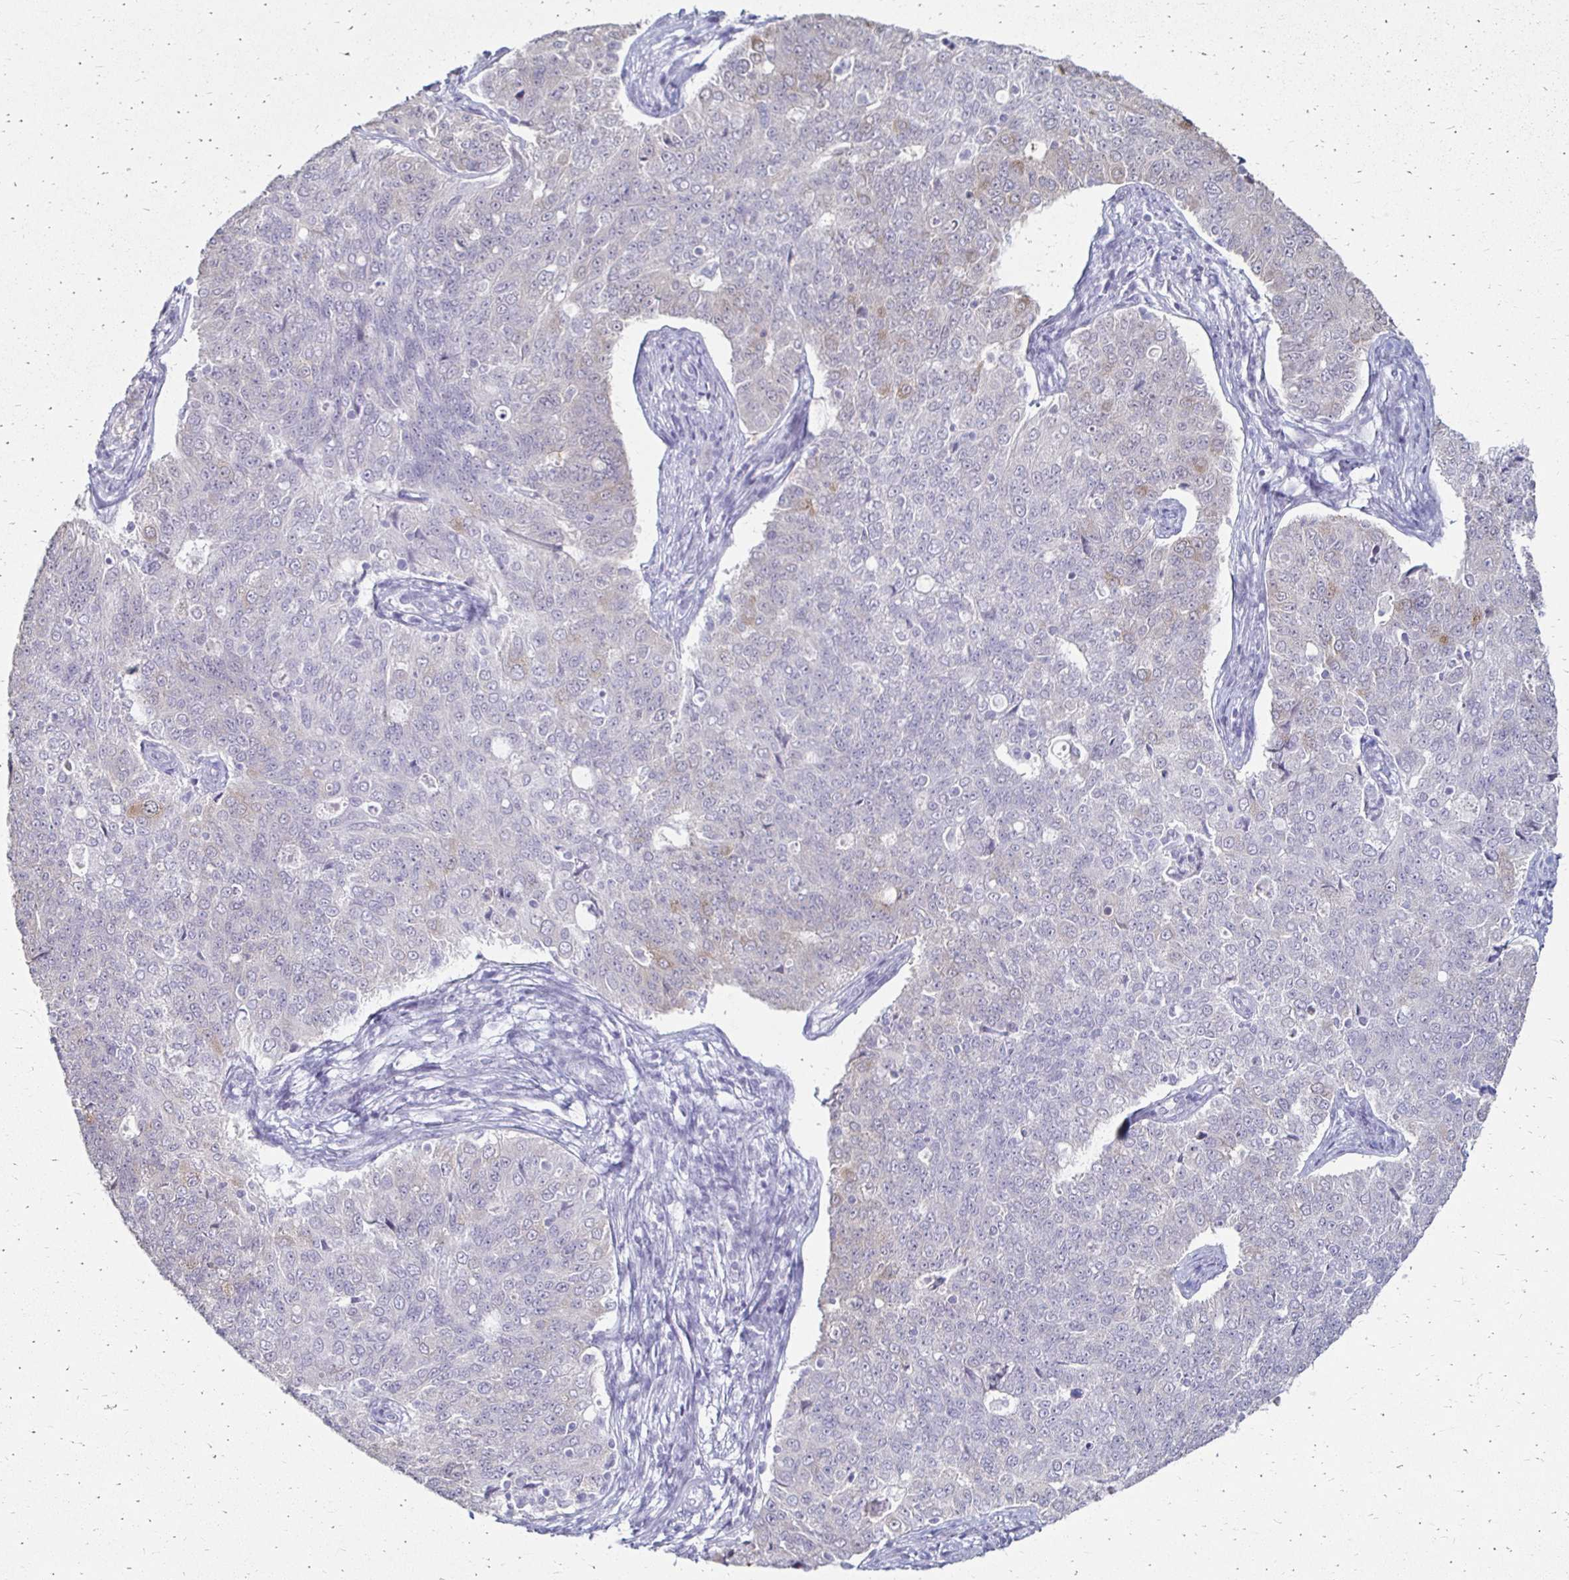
{"staining": {"intensity": "weak", "quantity": "<25%", "location": "cytoplasmic/membranous"}, "tissue": "endometrial cancer", "cell_type": "Tumor cells", "image_type": "cancer", "snomed": [{"axis": "morphology", "description": "Adenocarcinoma, NOS"}, {"axis": "topography", "description": "Endometrium"}], "caption": "This is a photomicrograph of IHC staining of adenocarcinoma (endometrial), which shows no positivity in tumor cells. (DAB (3,3'-diaminobenzidine) immunohistochemistry, high magnification).", "gene": "TOMM34", "patient": {"sex": "female", "age": 43}}